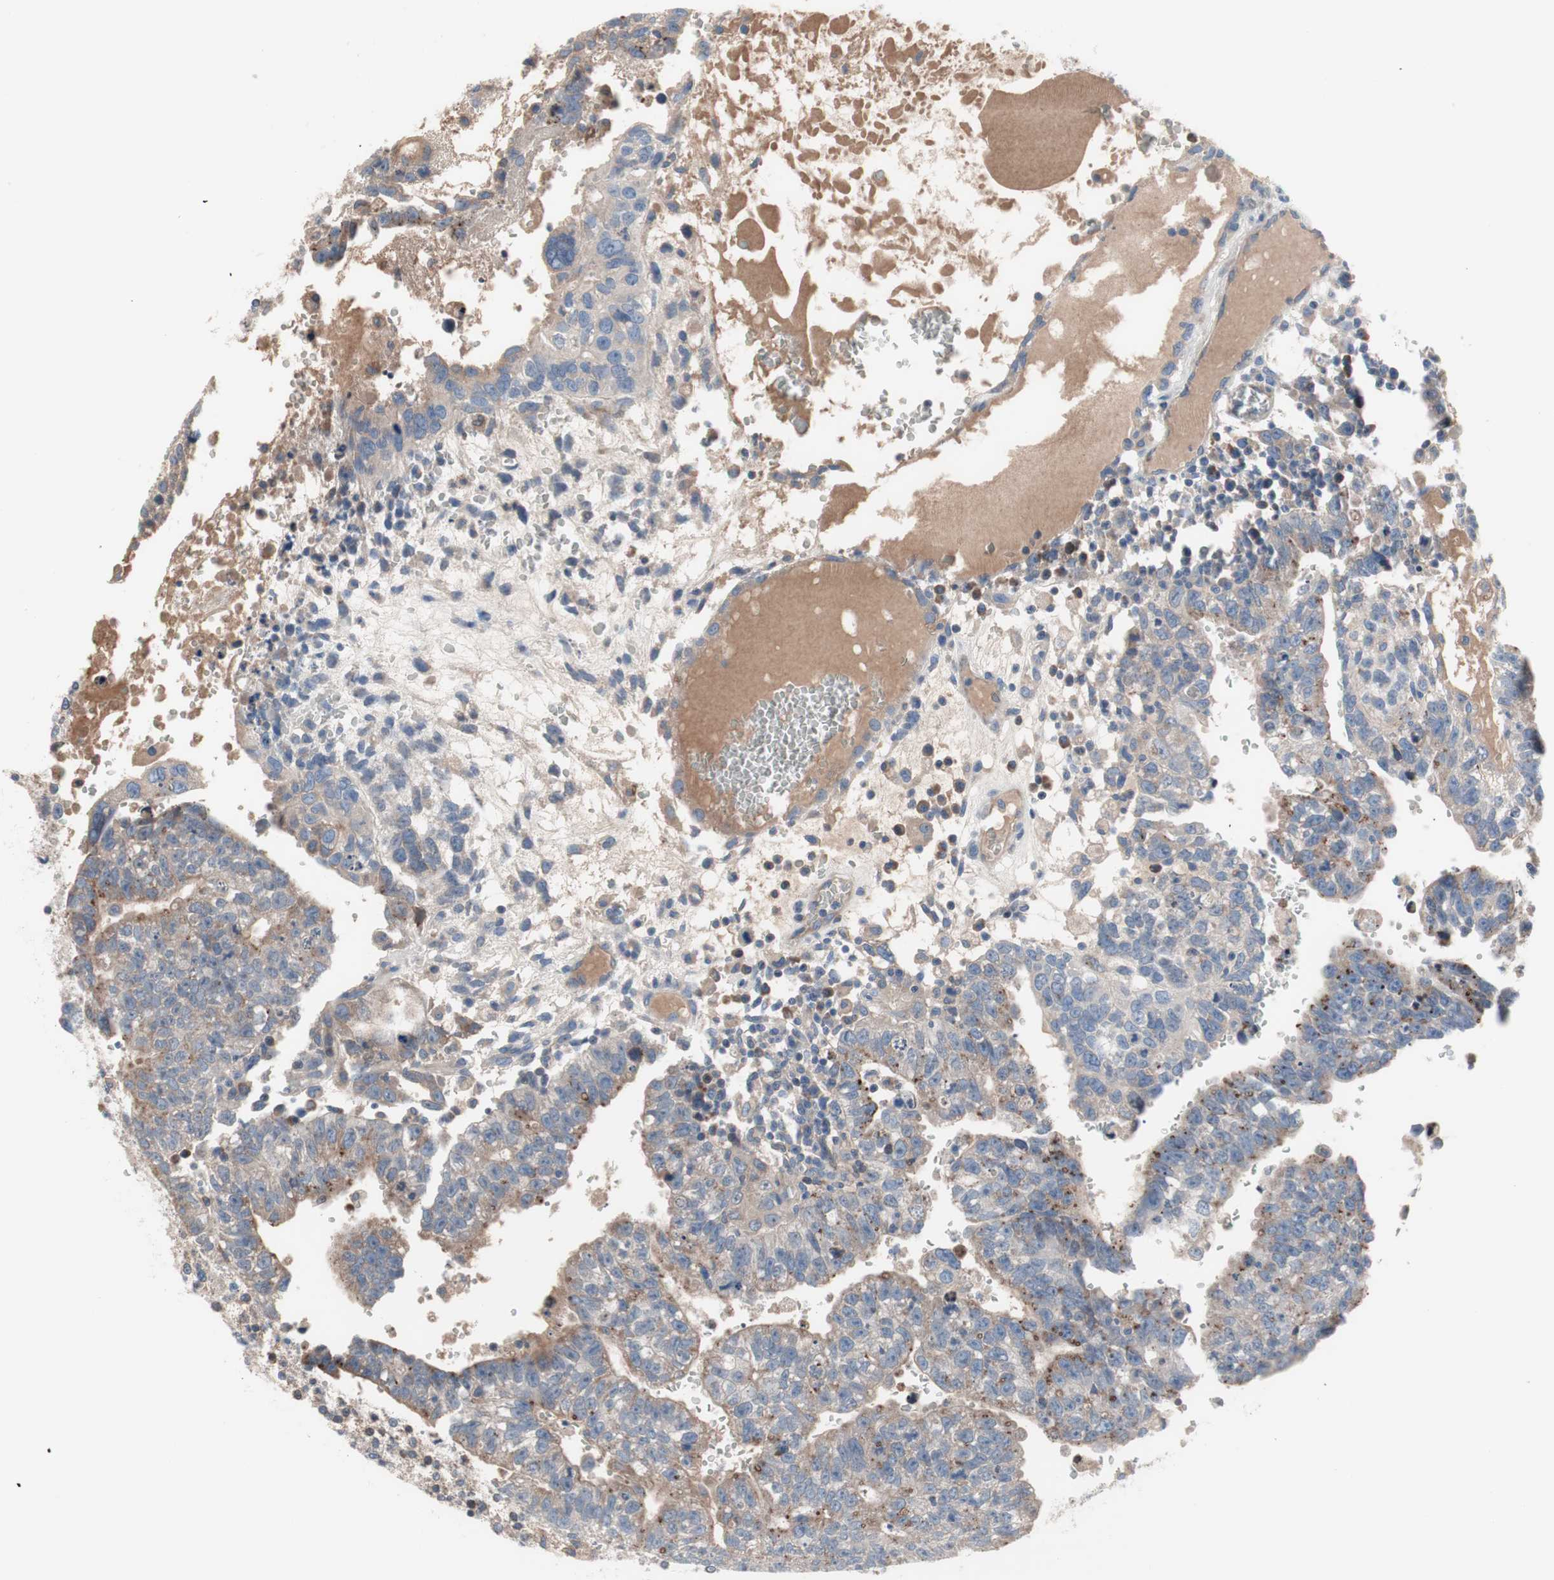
{"staining": {"intensity": "negative", "quantity": "none", "location": "none"}, "tissue": "testis cancer", "cell_type": "Tumor cells", "image_type": "cancer", "snomed": [{"axis": "morphology", "description": "Seminoma, NOS"}, {"axis": "morphology", "description": "Carcinoma, Embryonal, NOS"}, {"axis": "topography", "description": "Testis"}], "caption": "Tumor cells show no significant positivity in testis seminoma. (DAB (3,3'-diaminobenzidine) immunohistochemistry visualized using brightfield microscopy, high magnification).", "gene": "KANSL1", "patient": {"sex": "male", "age": 52}}